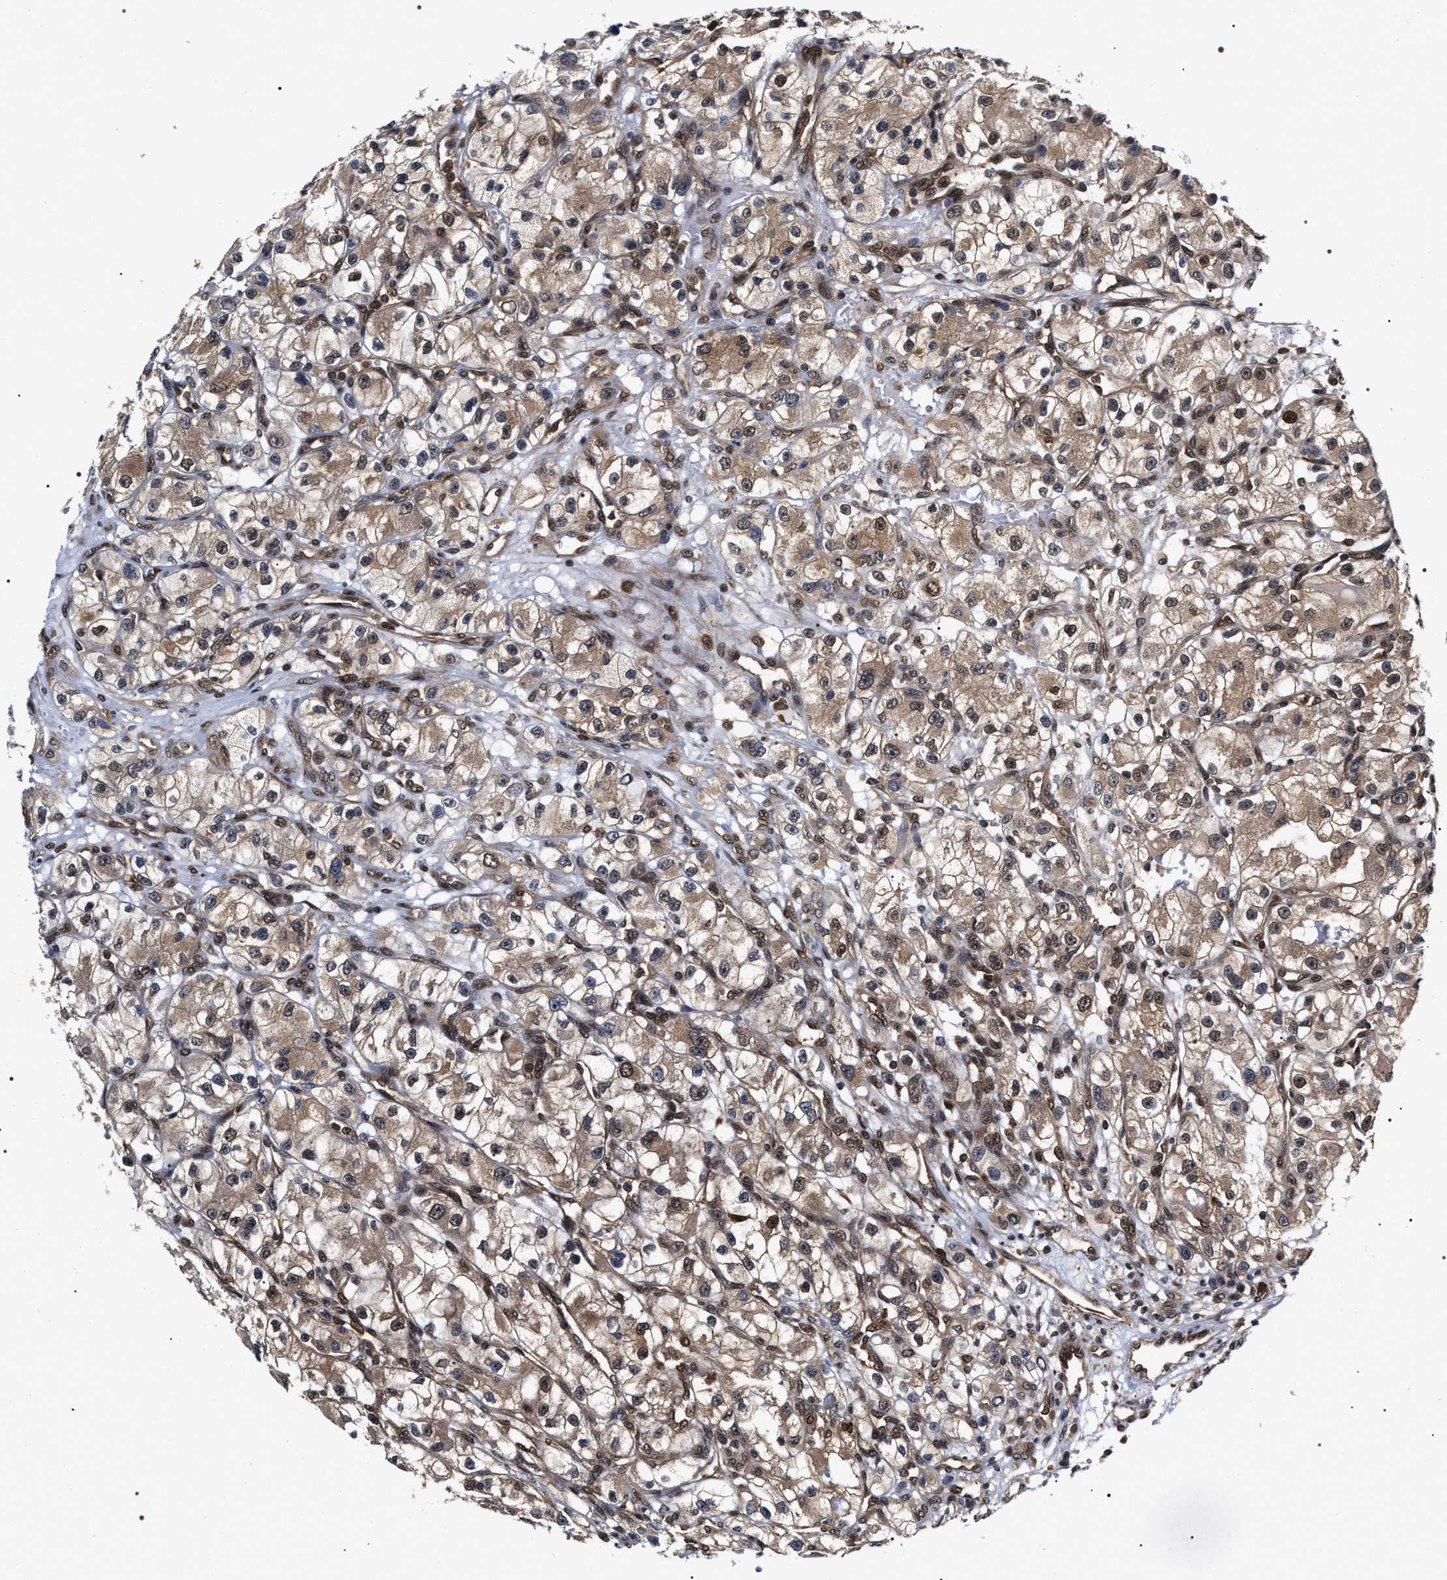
{"staining": {"intensity": "moderate", "quantity": ">75%", "location": "cytoplasmic/membranous,nuclear"}, "tissue": "renal cancer", "cell_type": "Tumor cells", "image_type": "cancer", "snomed": [{"axis": "morphology", "description": "Adenocarcinoma, NOS"}, {"axis": "topography", "description": "Kidney"}], "caption": "A brown stain shows moderate cytoplasmic/membranous and nuclear positivity of a protein in adenocarcinoma (renal) tumor cells. The staining was performed using DAB to visualize the protein expression in brown, while the nuclei were stained in blue with hematoxylin (Magnification: 20x).", "gene": "BAG6", "patient": {"sex": "female", "age": 57}}